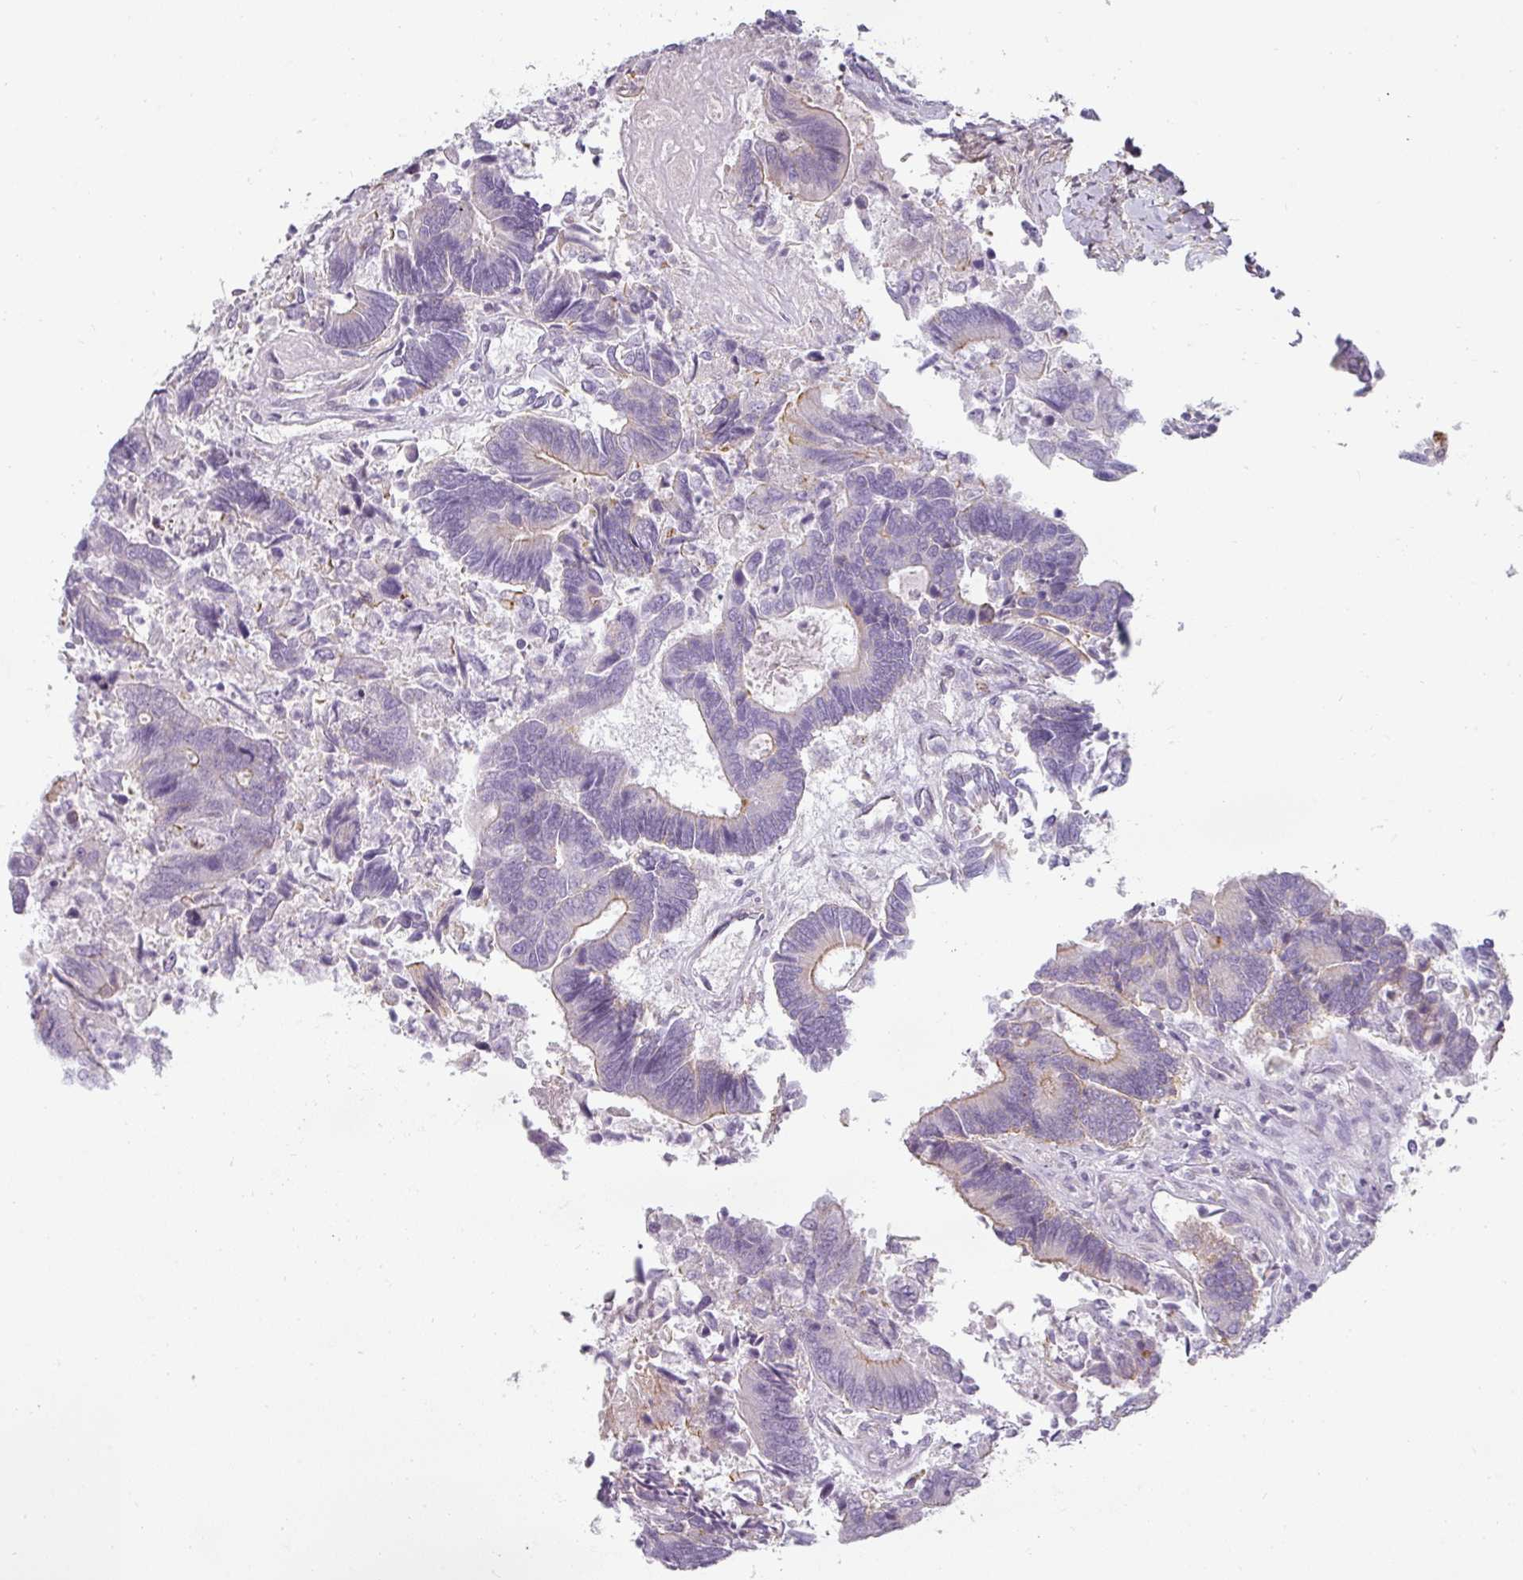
{"staining": {"intensity": "weak", "quantity": "<25%", "location": "cytoplasmic/membranous"}, "tissue": "colorectal cancer", "cell_type": "Tumor cells", "image_type": "cancer", "snomed": [{"axis": "morphology", "description": "Adenocarcinoma, NOS"}, {"axis": "topography", "description": "Colon"}], "caption": "Human colorectal cancer stained for a protein using immunohistochemistry (IHC) exhibits no expression in tumor cells.", "gene": "ASB1", "patient": {"sex": "female", "age": 67}}